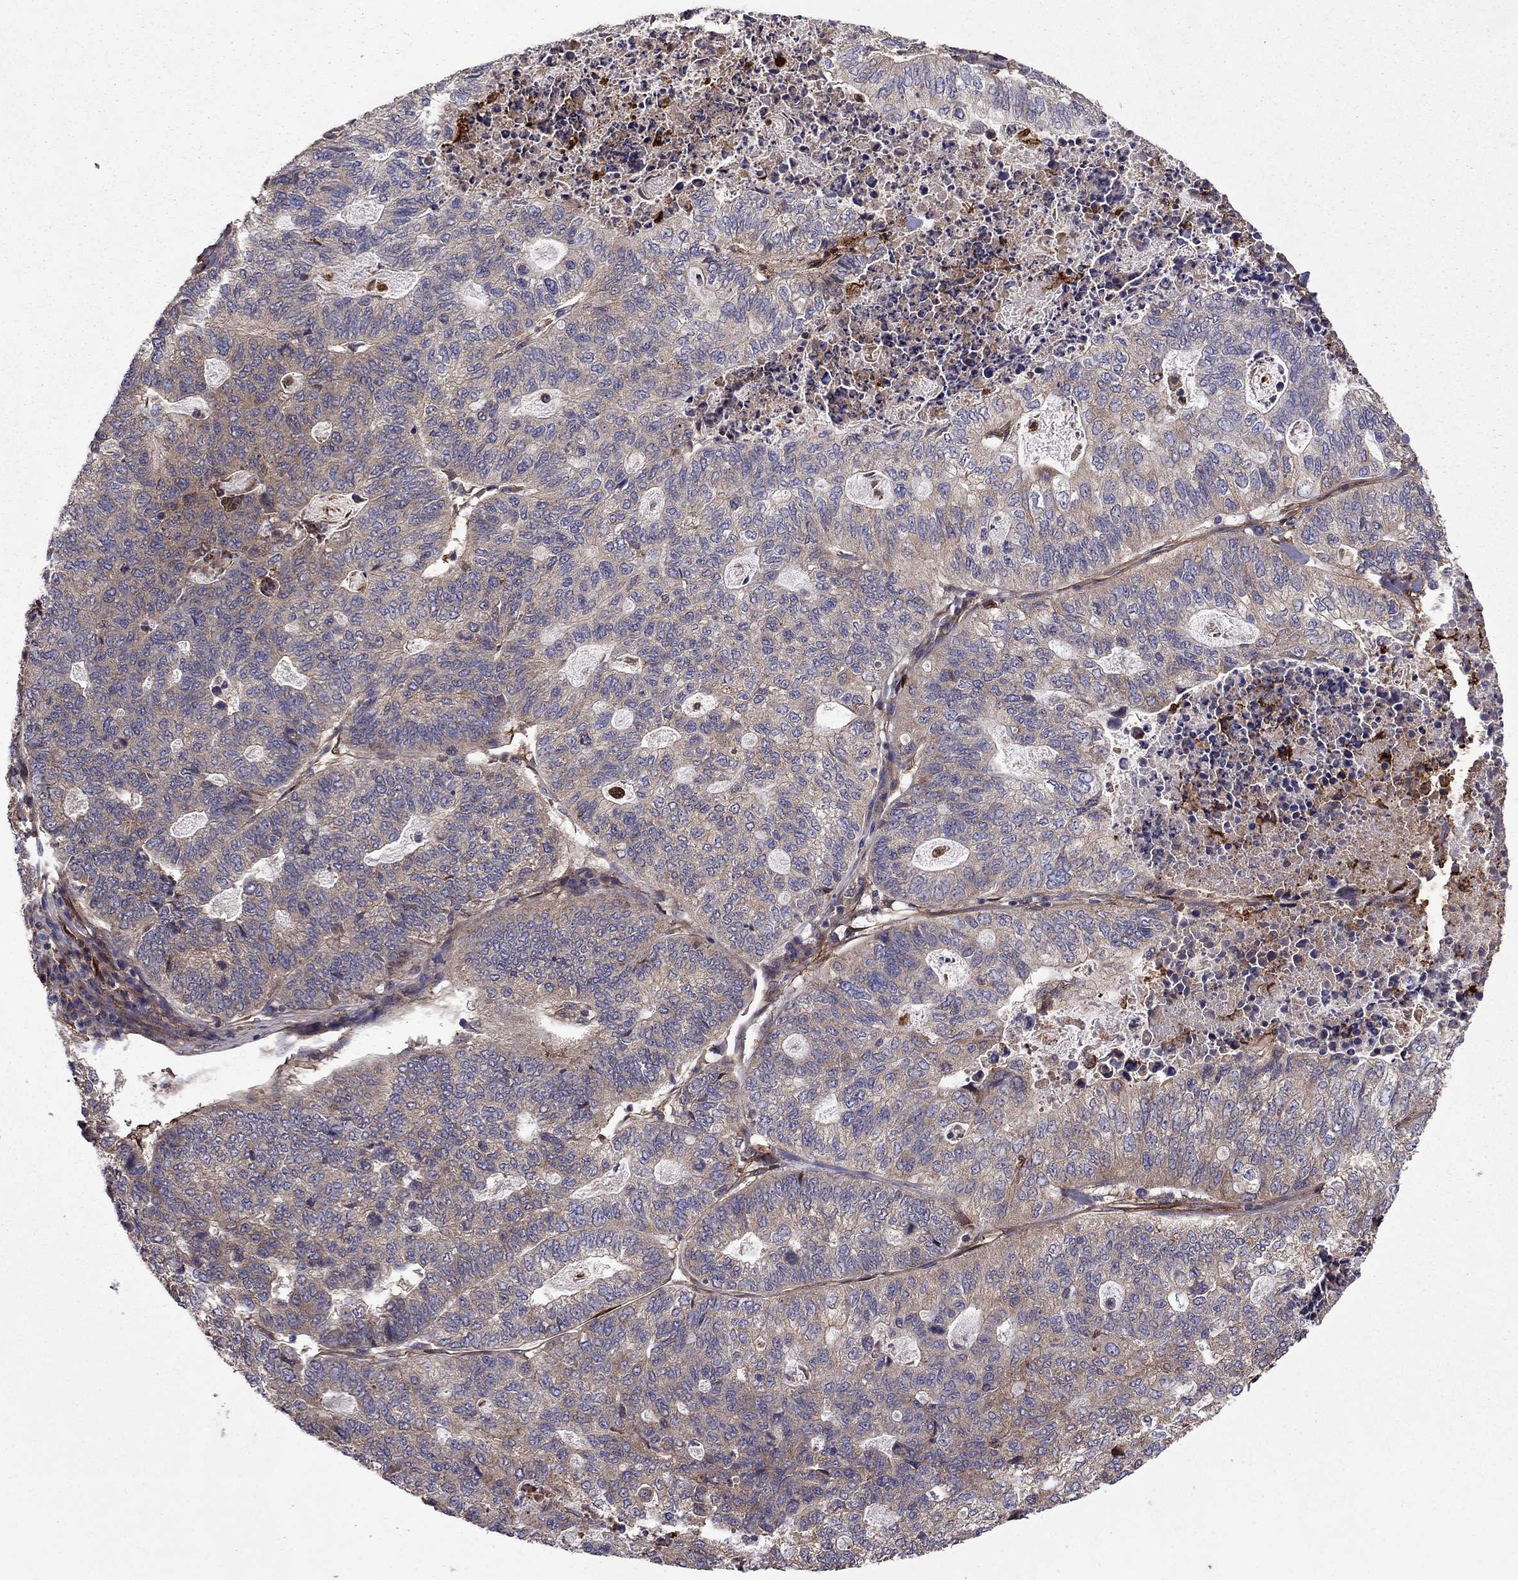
{"staining": {"intensity": "weak", "quantity": "25%-75%", "location": "cytoplasmic/membranous"}, "tissue": "stomach cancer", "cell_type": "Tumor cells", "image_type": "cancer", "snomed": [{"axis": "morphology", "description": "Adenocarcinoma, NOS"}, {"axis": "topography", "description": "Stomach, upper"}], "caption": "Tumor cells show low levels of weak cytoplasmic/membranous positivity in approximately 25%-75% of cells in human stomach cancer (adenocarcinoma).", "gene": "ITGB1", "patient": {"sex": "female", "age": 67}}